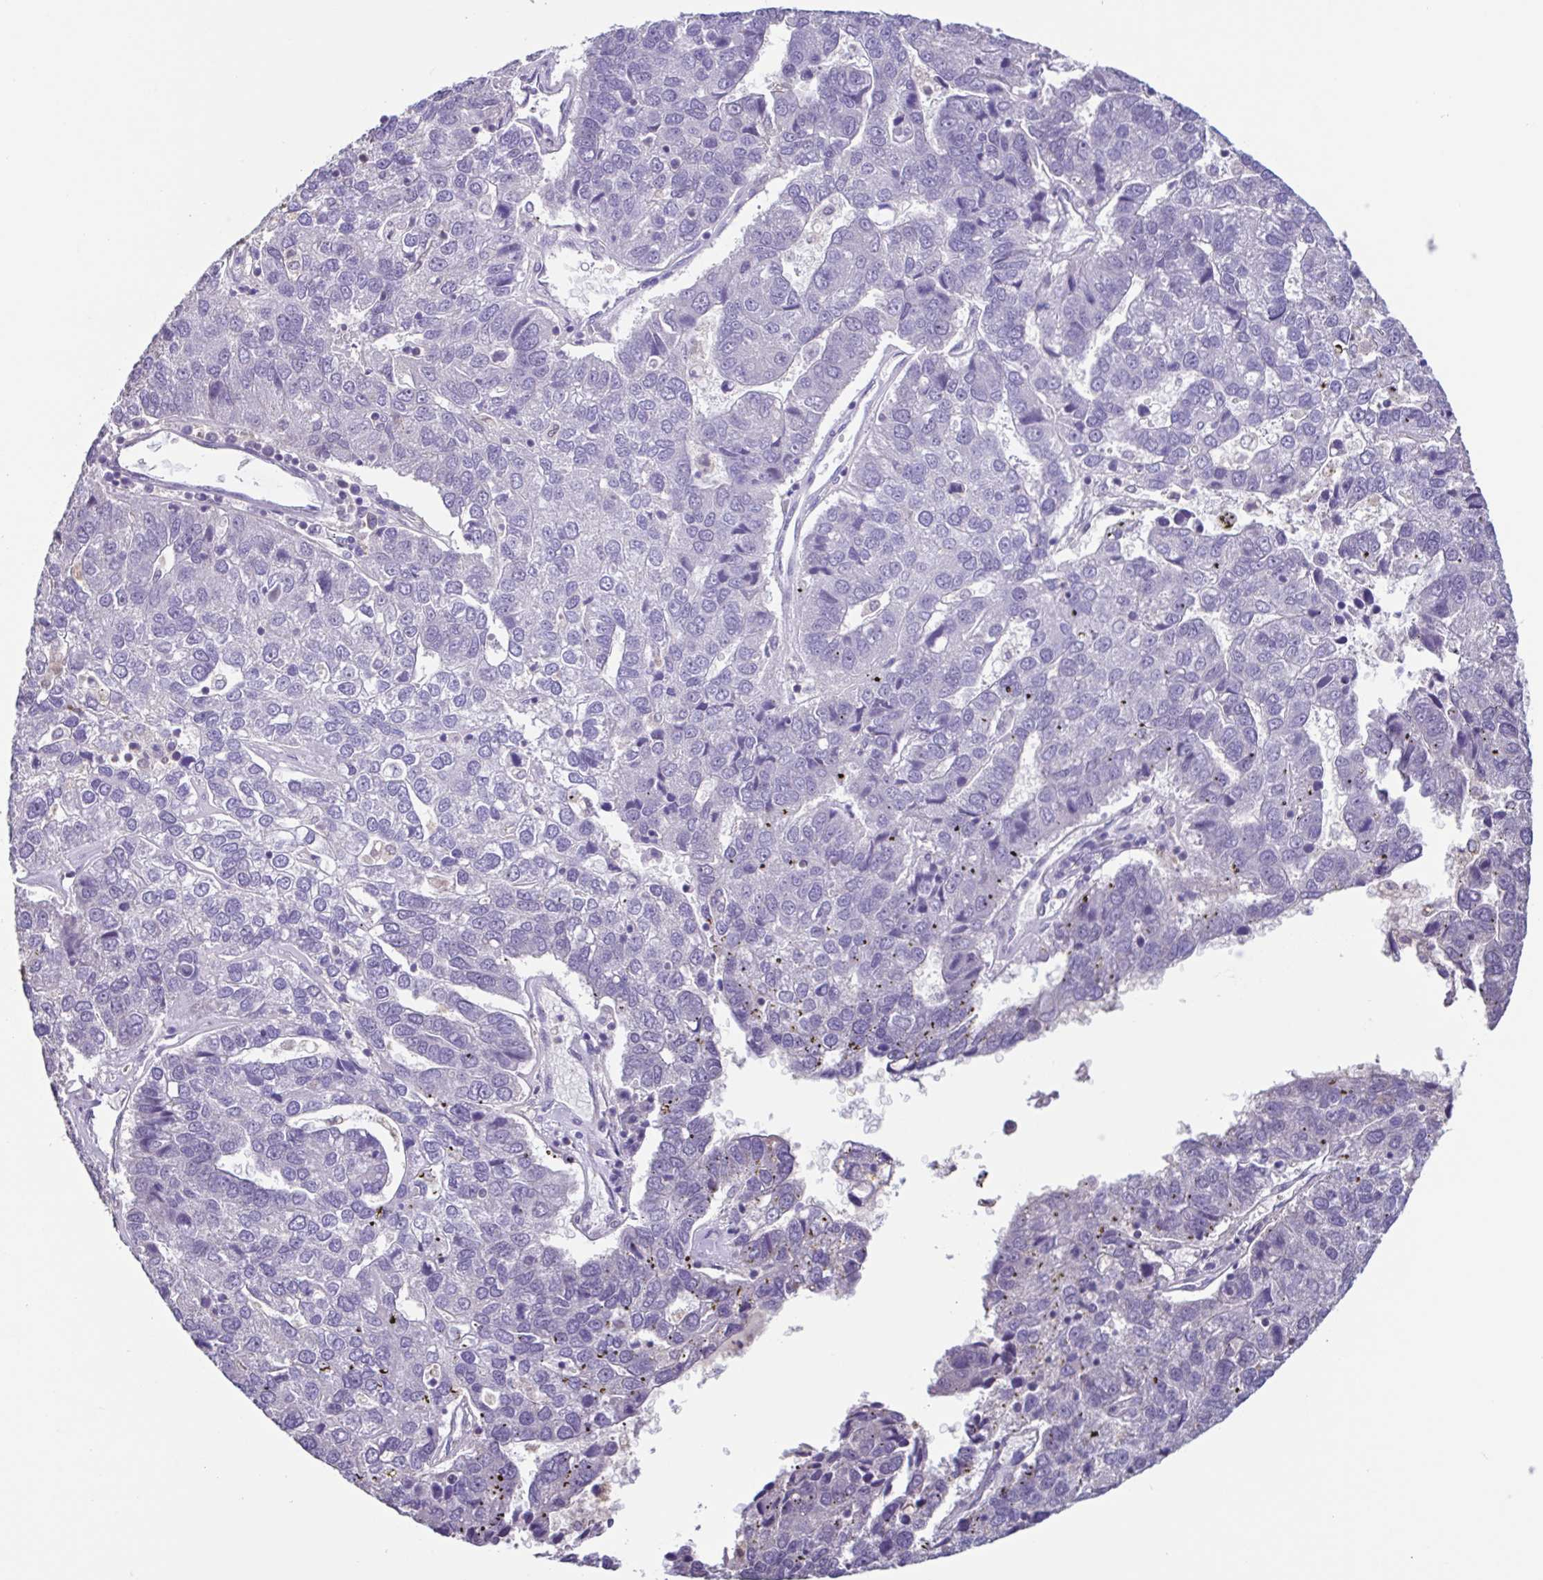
{"staining": {"intensity": "negative", "quantity": "none", "location": "none"}, "tissue": "pancreatic cancer", "cell_type": "Tumor cells", "image_type": "cancer", "snomed": [{"axis": "morphology", "description": "Adenocarcinoma, NOS"}, {"axis": "topography", "description": "Pancreas"}], "caption": "The immunohistochemistry (IHC) histopathology image has no significant positivity in tumor cells of pancreatic cancer tissue.", "gene": "ACTRT3", "patient": {"sex": "female", "age": 61}}